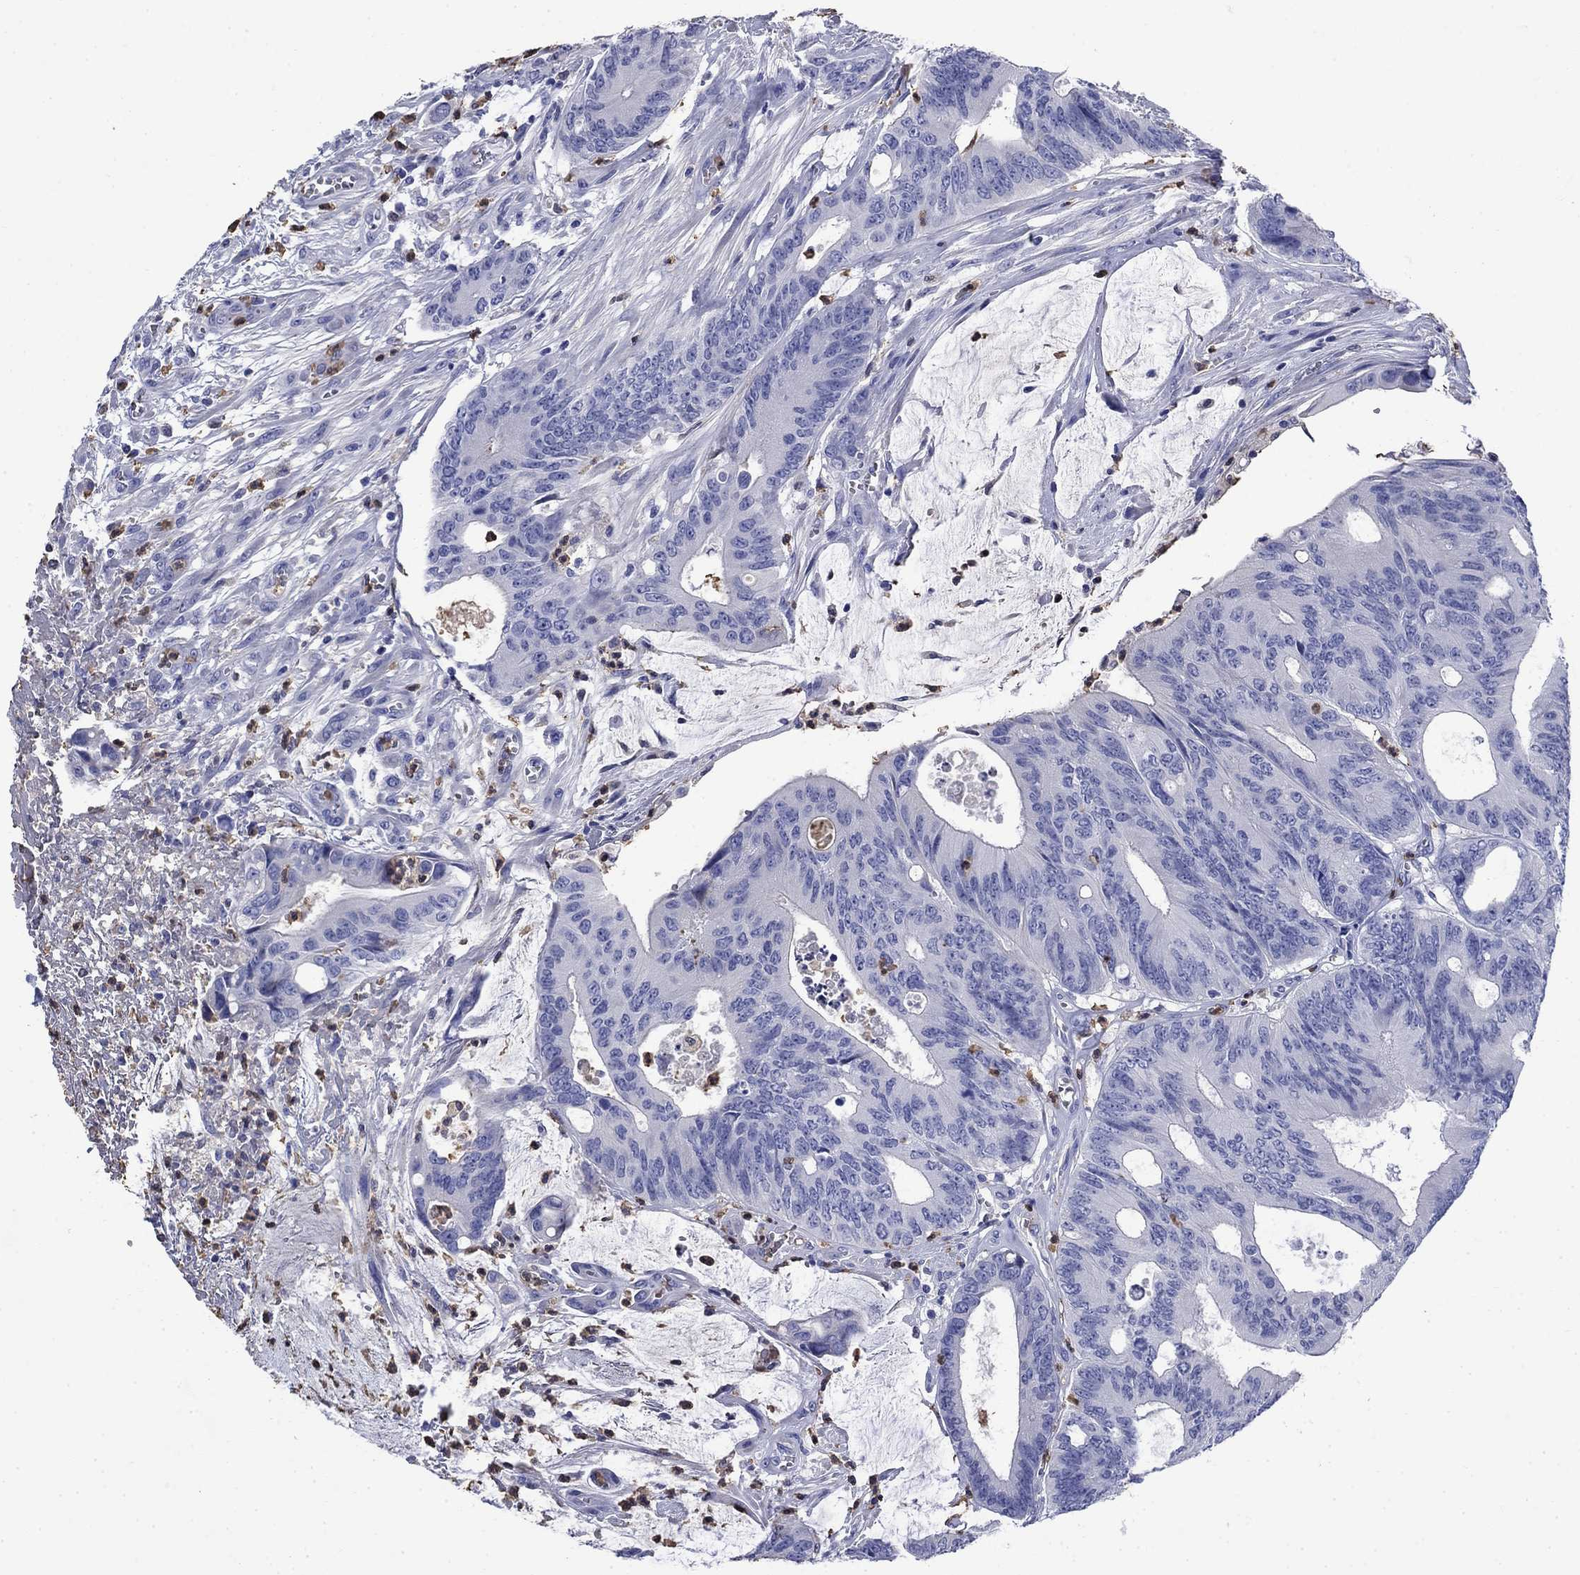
{"staining": {"intensity": "negative", "quantity": "none", "location": "none"}, "tissue": "colorectal cancer", "cell_type": "Tumor cells", "image_type": "cancer", "snomed": [{"axis": "morphology", "description": "Normal tissue, NOS"}, {"axis": "morphology", "description": "Adenocarcinoma, NOS"}, {"axis": "topography", "description": "Colon"}], "caption": "An immunohistochemistry (IHC) photomicrograph of colorectal cancer is shown. There is no staining in tumor cells of colorectal cancer.", "gene": "TFR2", "patient": {"sex": "male", "age": 65}}